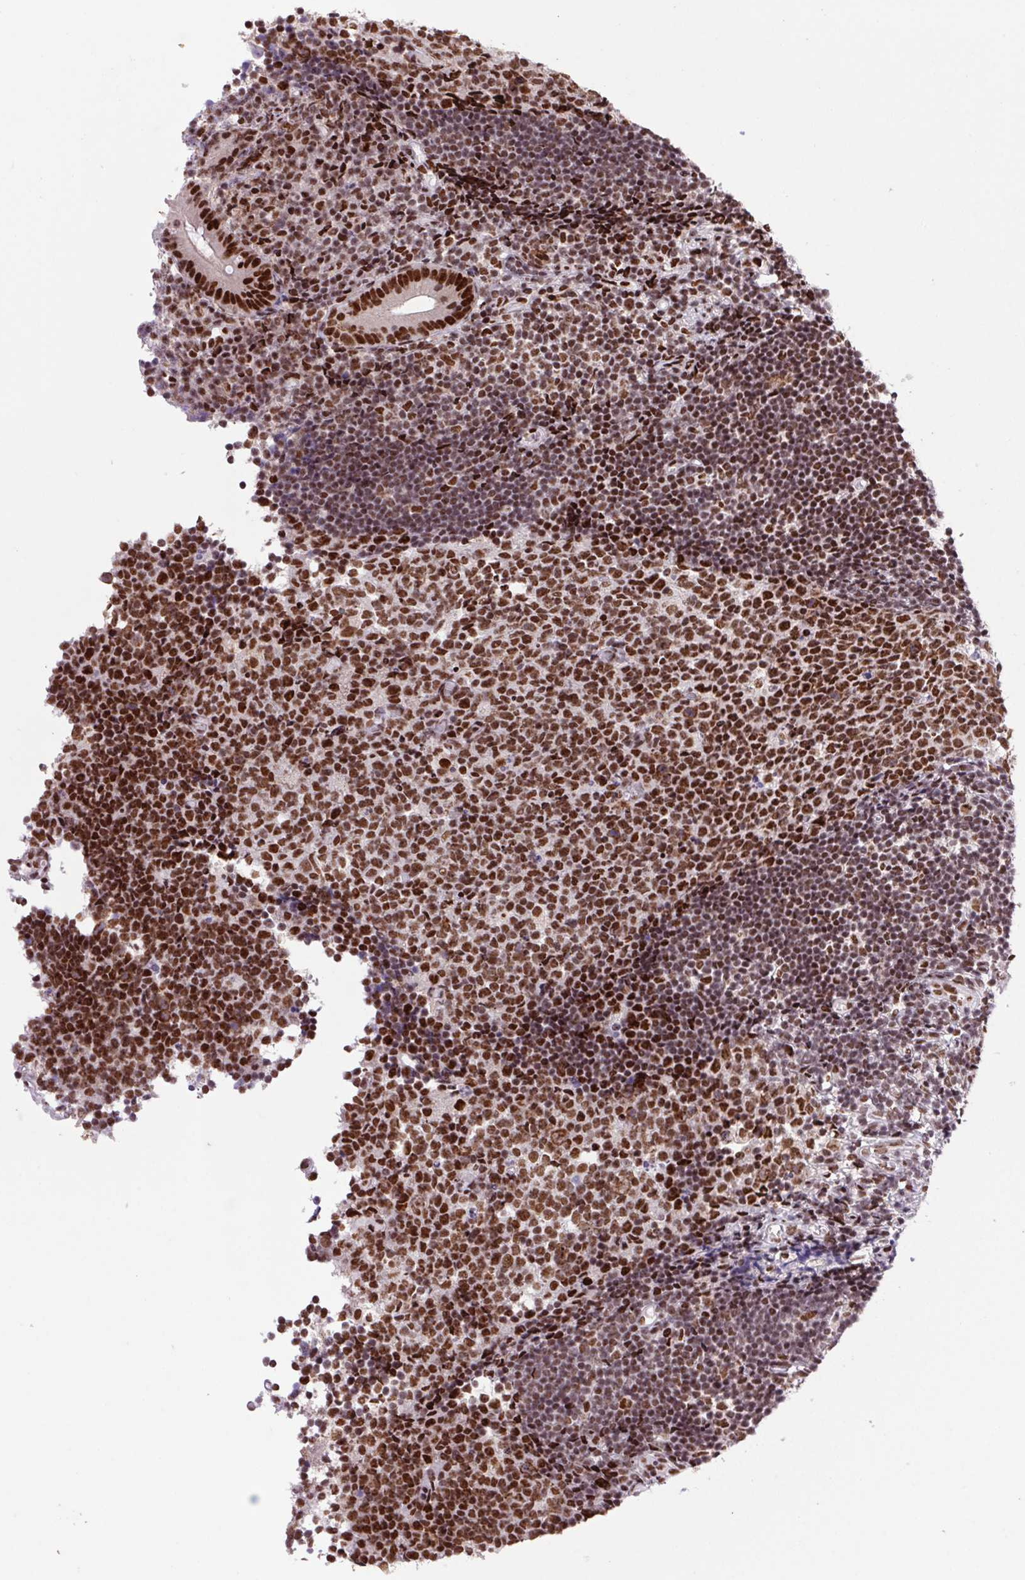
{"staining": {"intensity": "strong", "quantity": ">75%", "location": "nuclear"}, "tissue": "appendix", "cell_type": "Glandular cells", "image_type": "normal", "snomed": [{"axis": "morphology", "description": "Normal tissue, NOS"}, {"axis": "topography", "description": "Appendix"}], "caption": "Immunohistochemical staining of benign appendix shows high levels of strong nuclear positivity in approximately >75% of glandular cells. The protein is shown in brown color, while the nuclei are stained blue.", "gene": "LDLRAD4", "patient": {"sex": "female", "age": 32}}